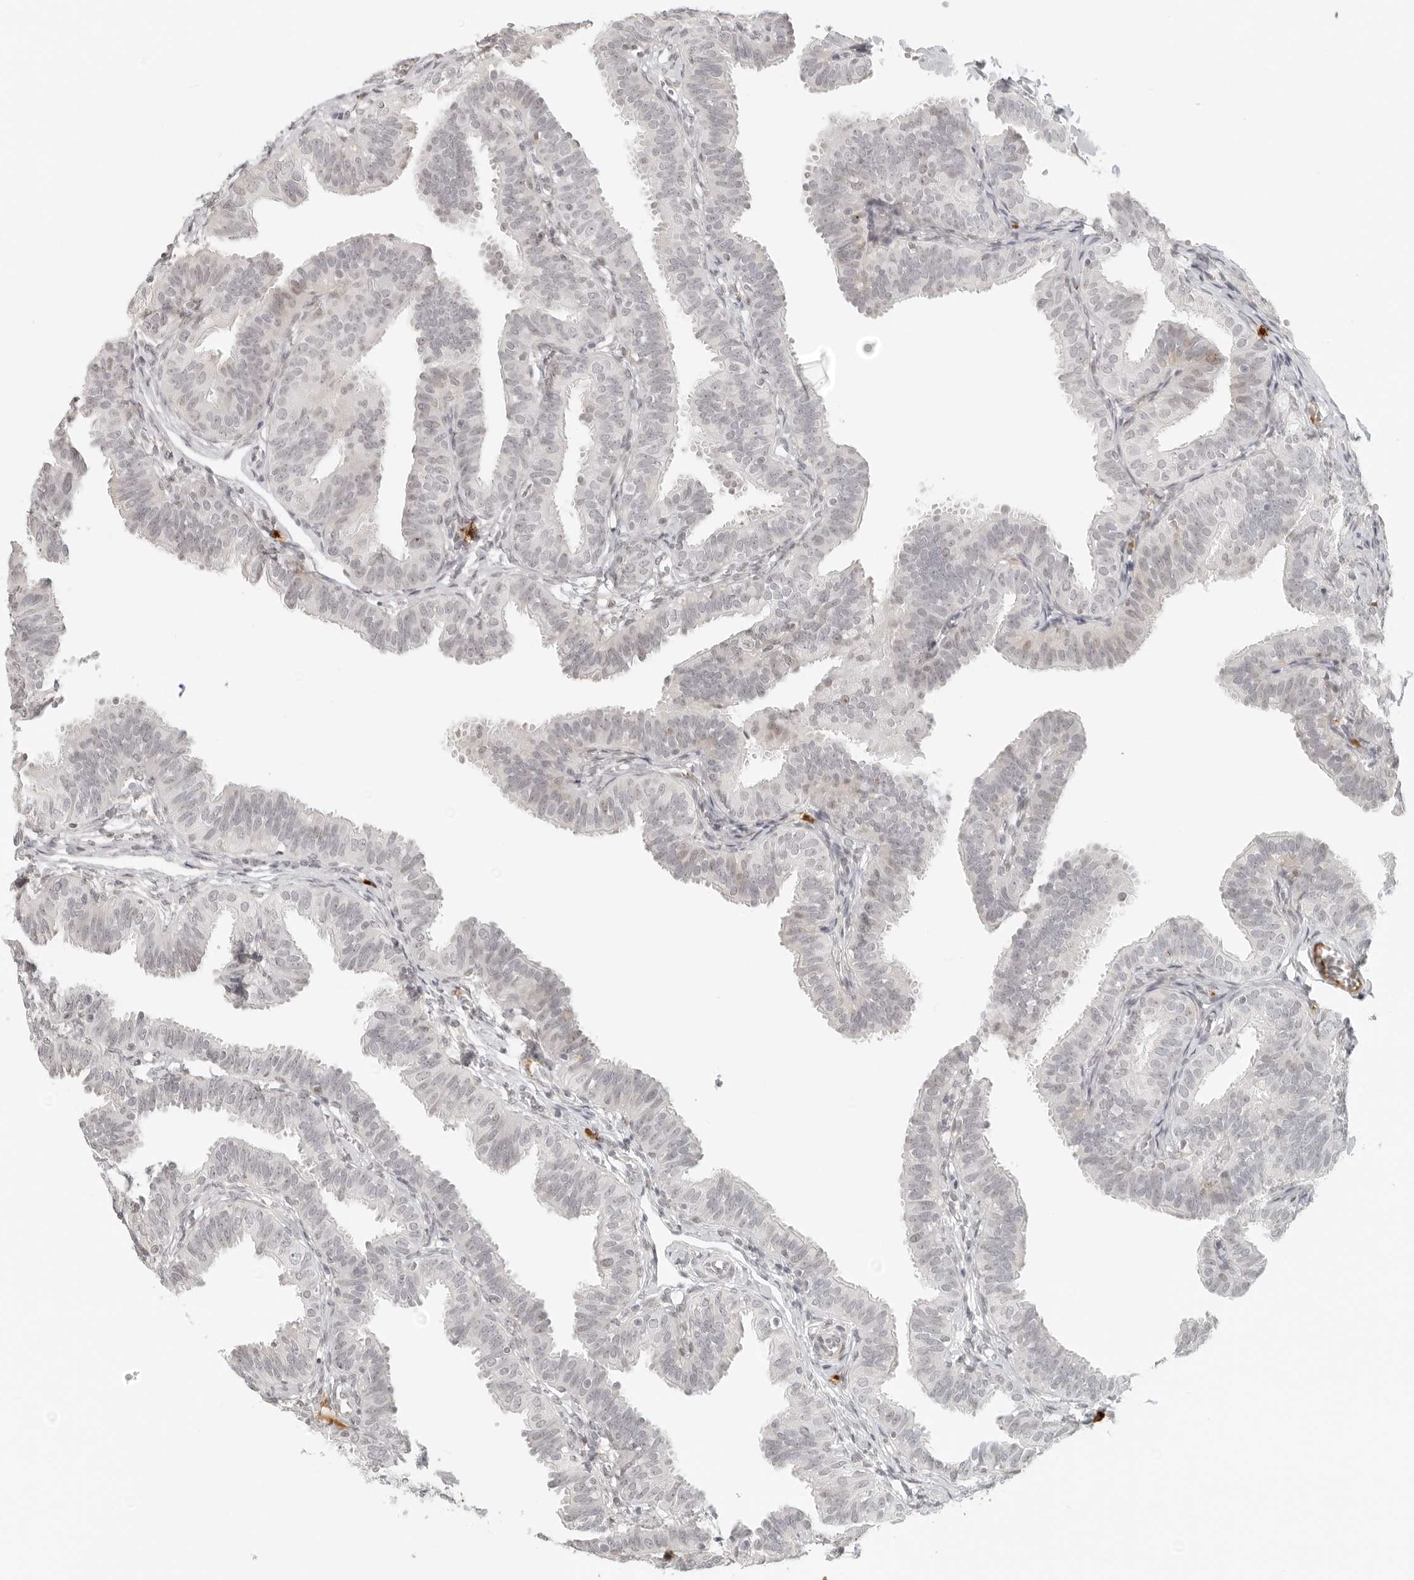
{"staining": {"intensity": "negative", "quantity": "none", "location": "none"}, "tissue": "fallopian tube", "cell_type": "Glandular cells", "image_type": "normal", "snomed": [{"axis": "morphology", "description": "Normal tissue, NOS"}, {"axis": "topography", "description": "Fallopian tube"}], "caption": "A photomicrograph of fallopian tube stained for a protein displays no brown staining in glandular cells.", "gene": "ZNF678", "patient": {"sex": "female", "age": 35}}